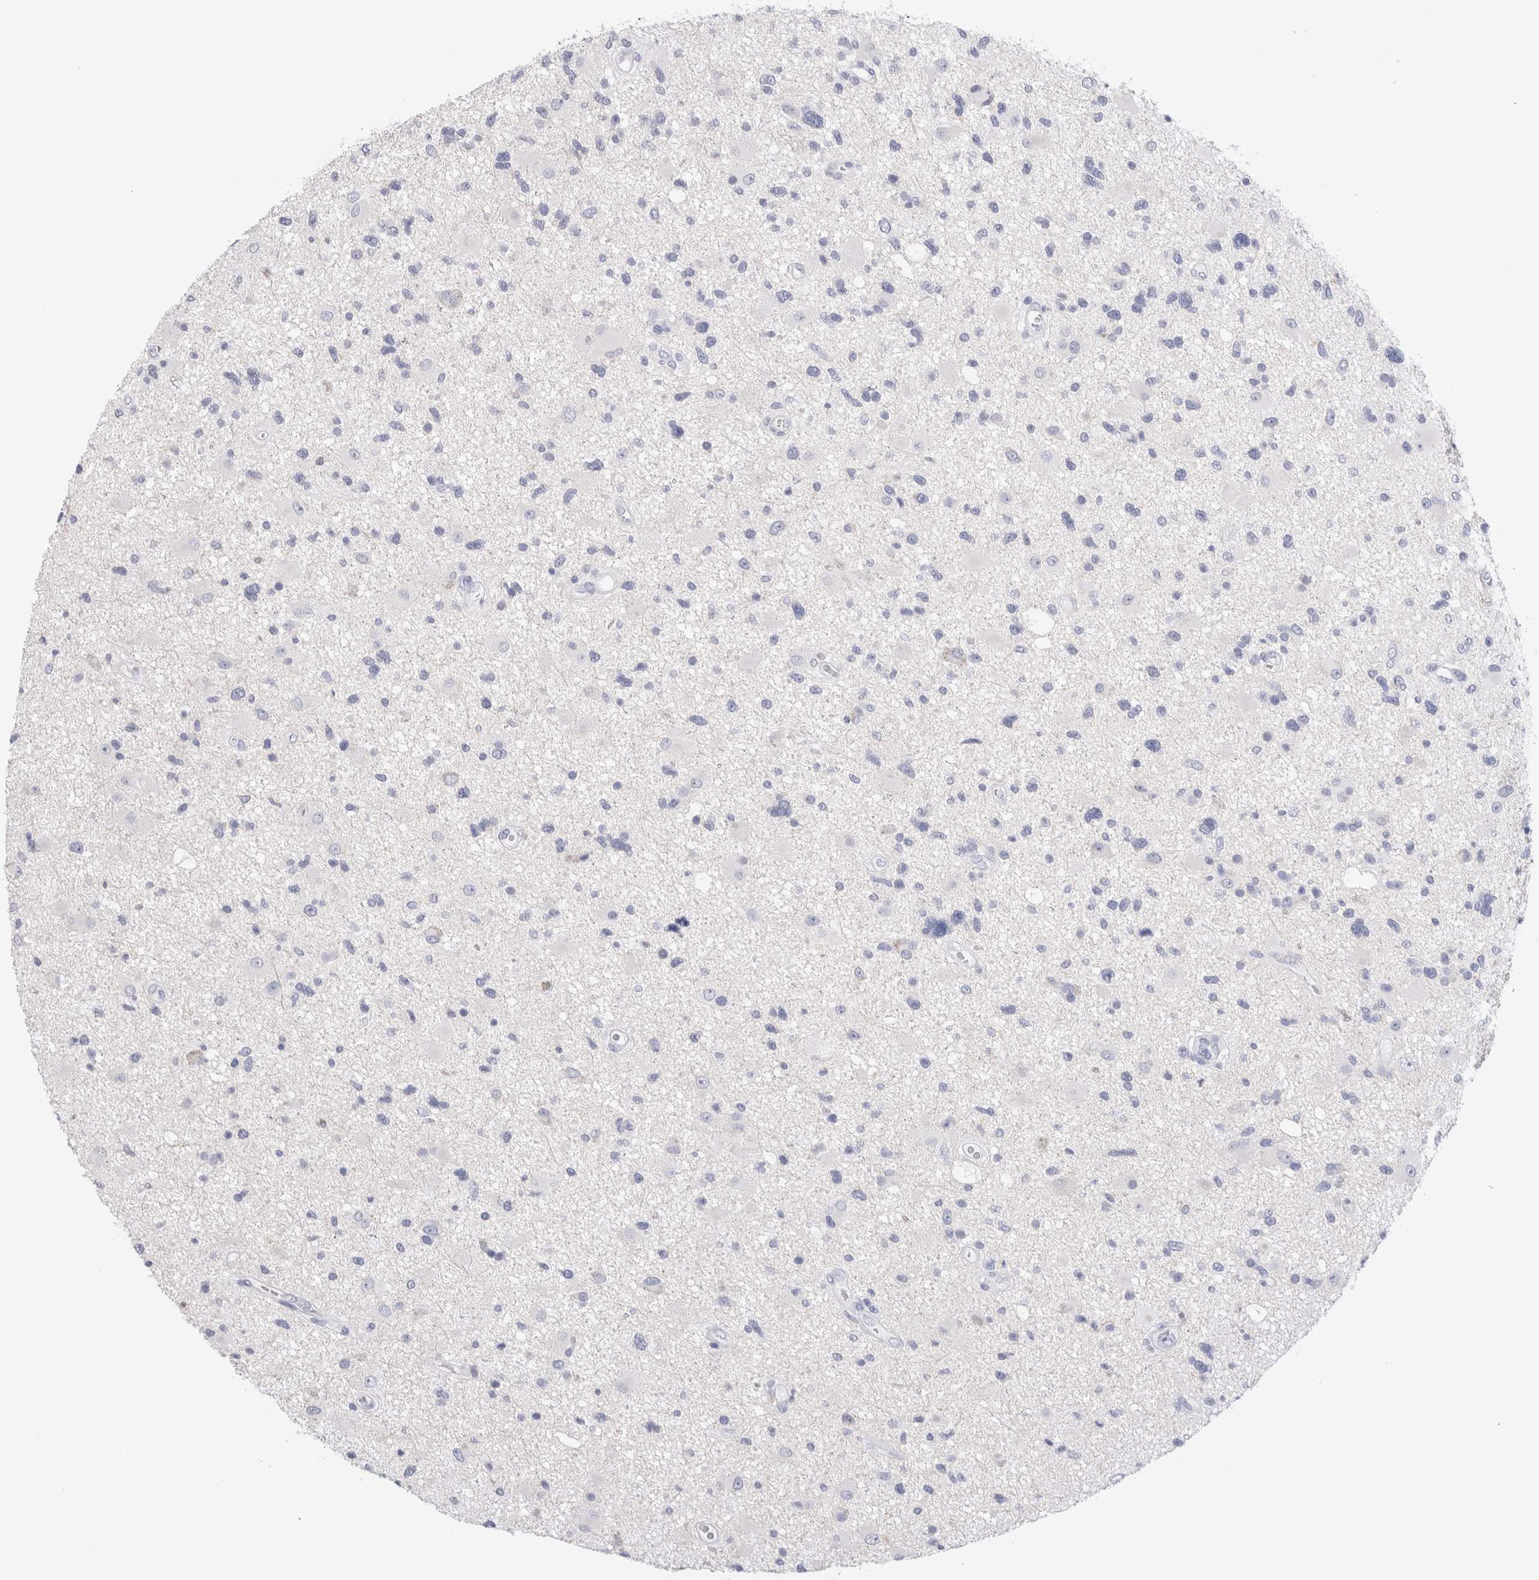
{"staining": {"intensity": "negative", "quantity": "none", "location": "none"}, "tissue": "glioma", "cell_type": "Tumor cells", "image_type": "cancer", "snomed": [{"axis": "morphology", "description": "Glioma, malignant, High grade"}, {"axis": "topography", "description": "Brain"}], "caption": "An image of malignant glioma (high-grade) stained for a protein demonstrates no brown staining in tumor cells.", "gene": "SLC10A5", "patient": {"sex": "male", "age": 33}}